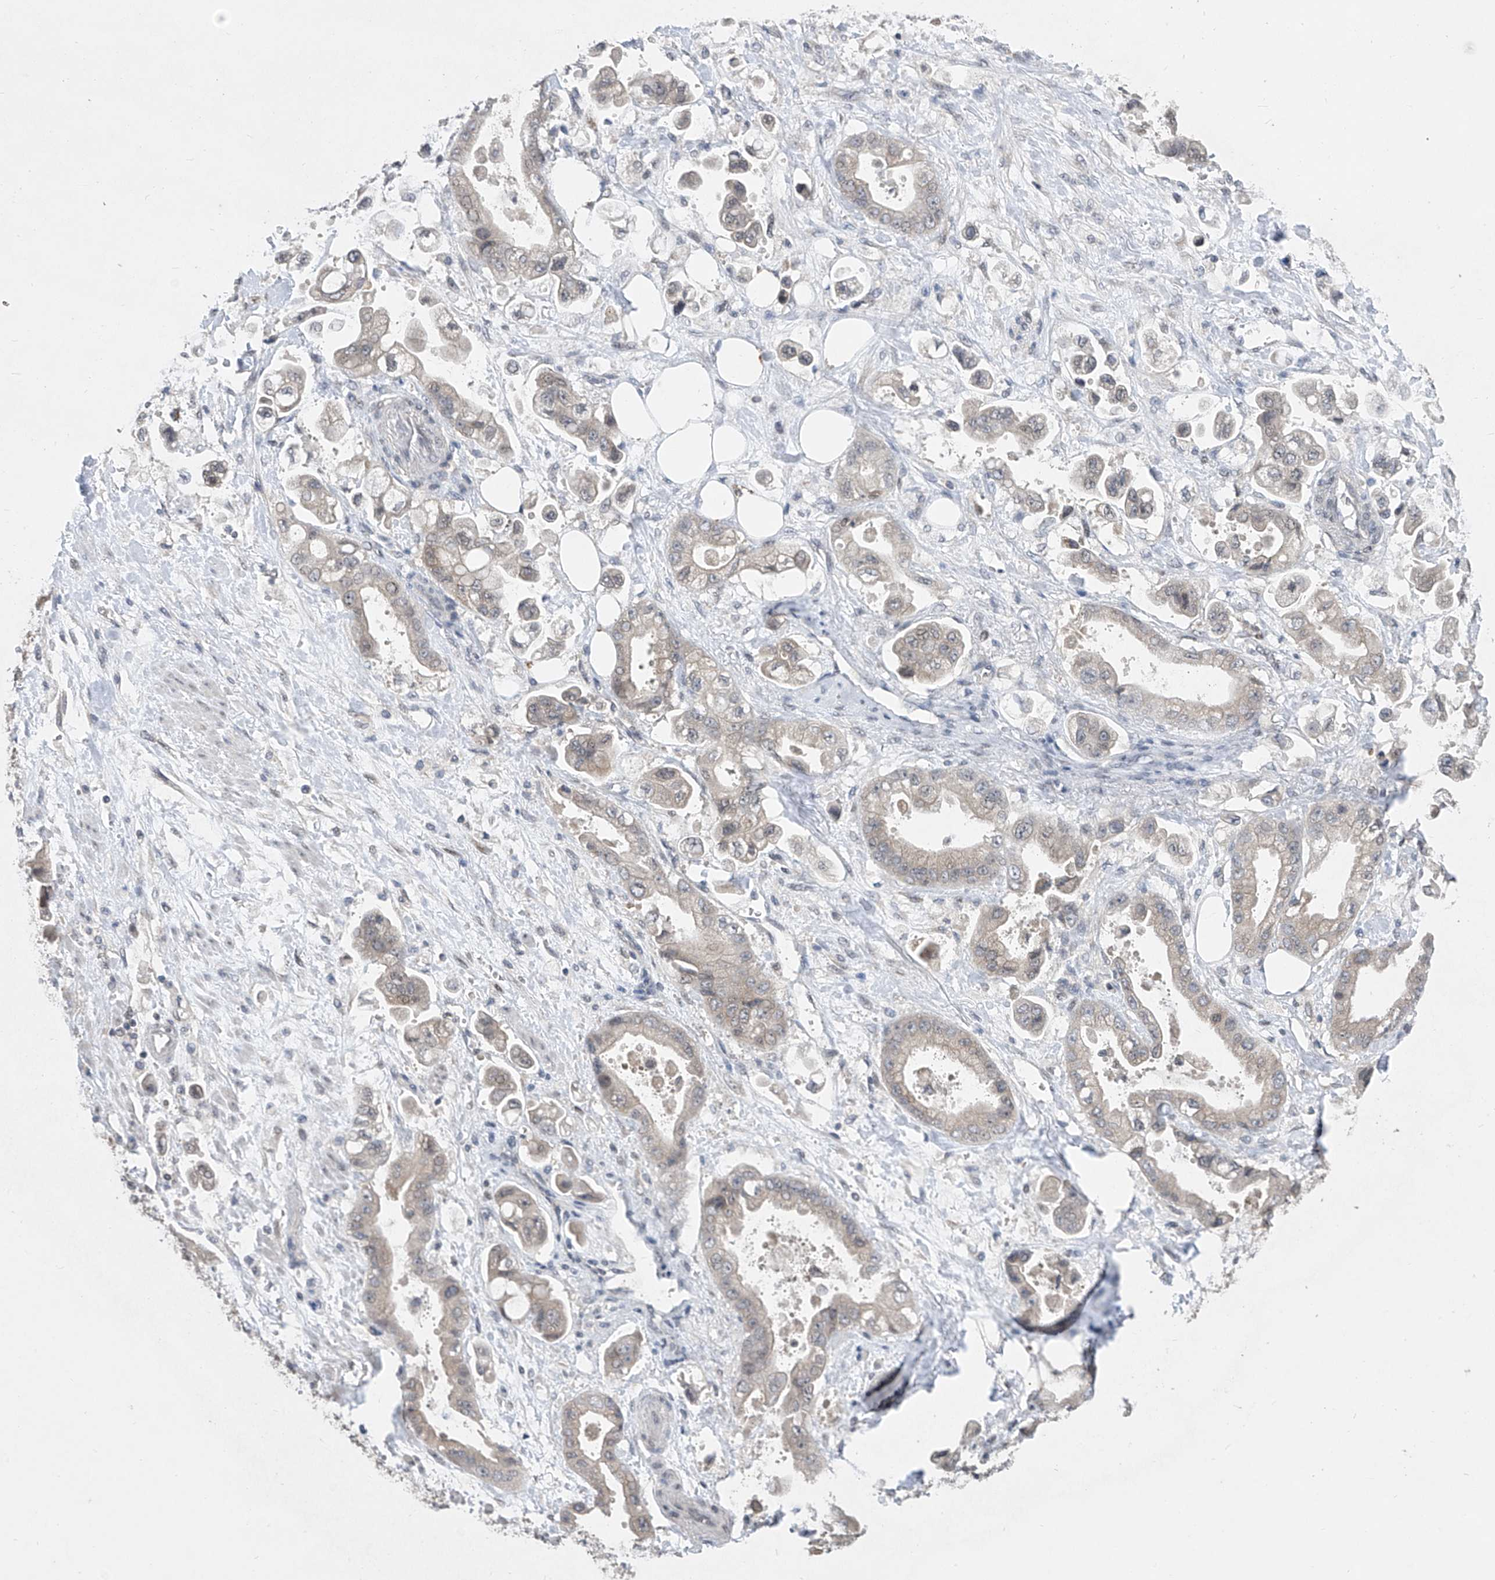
{"staining": {"intensity": "weak", "quantity": "<25%", "location": "cytoplasmic/membranous"}, "tissue": "stomach cancer", "cell_type": "Tumor cells", "image_type": "cancer", "snomed": [{"axis": "morphology", "description": "Adenocarcinoma, NOS"}, {"axis": "topography", "description": "Stomach"}], "caption": "Stomach cancer was stained to show a protein in brown. There is no significant expression in tumor cells.", "gene": "CETN2", "patient": {"sex": "male", "age": 62}}